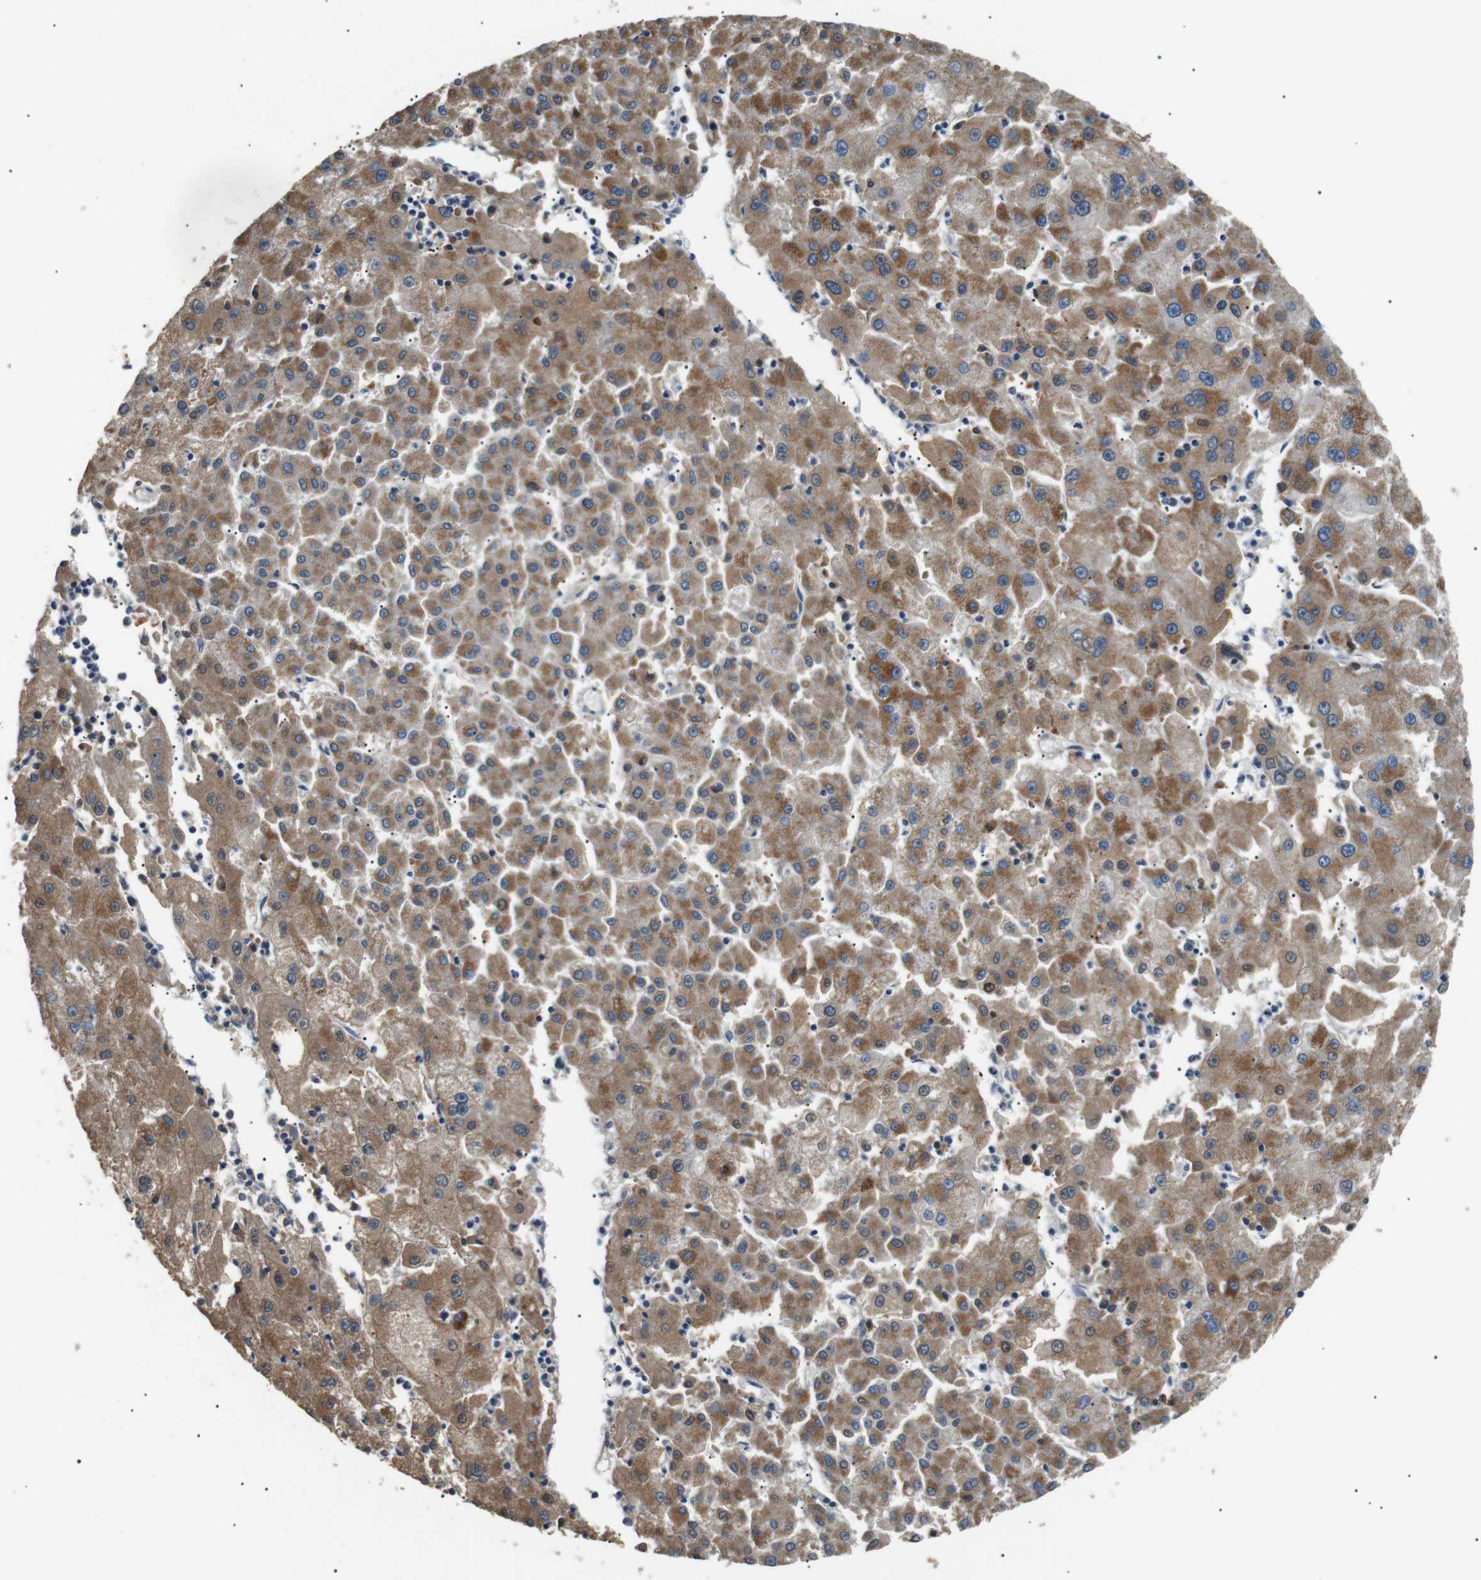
{"staining": {"intensity": "moderate", "quantity": ">75%", "location": "cytoplasmic/membranous"}, "tissue": "liver cancer", "cell_type": "Tumor cells", "image_type": "cancer", "snomed": [{"axis": "morphology", "description": "Carcinoma, Hepatocellular, NOS"}, {"axis": "topography", "description": "Liver"}], "caption": "Immunohistochemistry image of neoplastic tissue: hepatocellular carcinoma (liver) stained using IHC reveals medium levels of moderate protein expression localized specifically in the cytoplasmic/membranous of tumor cells, appearing as a cytoplasmic/membranous brown color.", "gene": "HSPA13", "patient": {"sex": "male", "age": 72}}